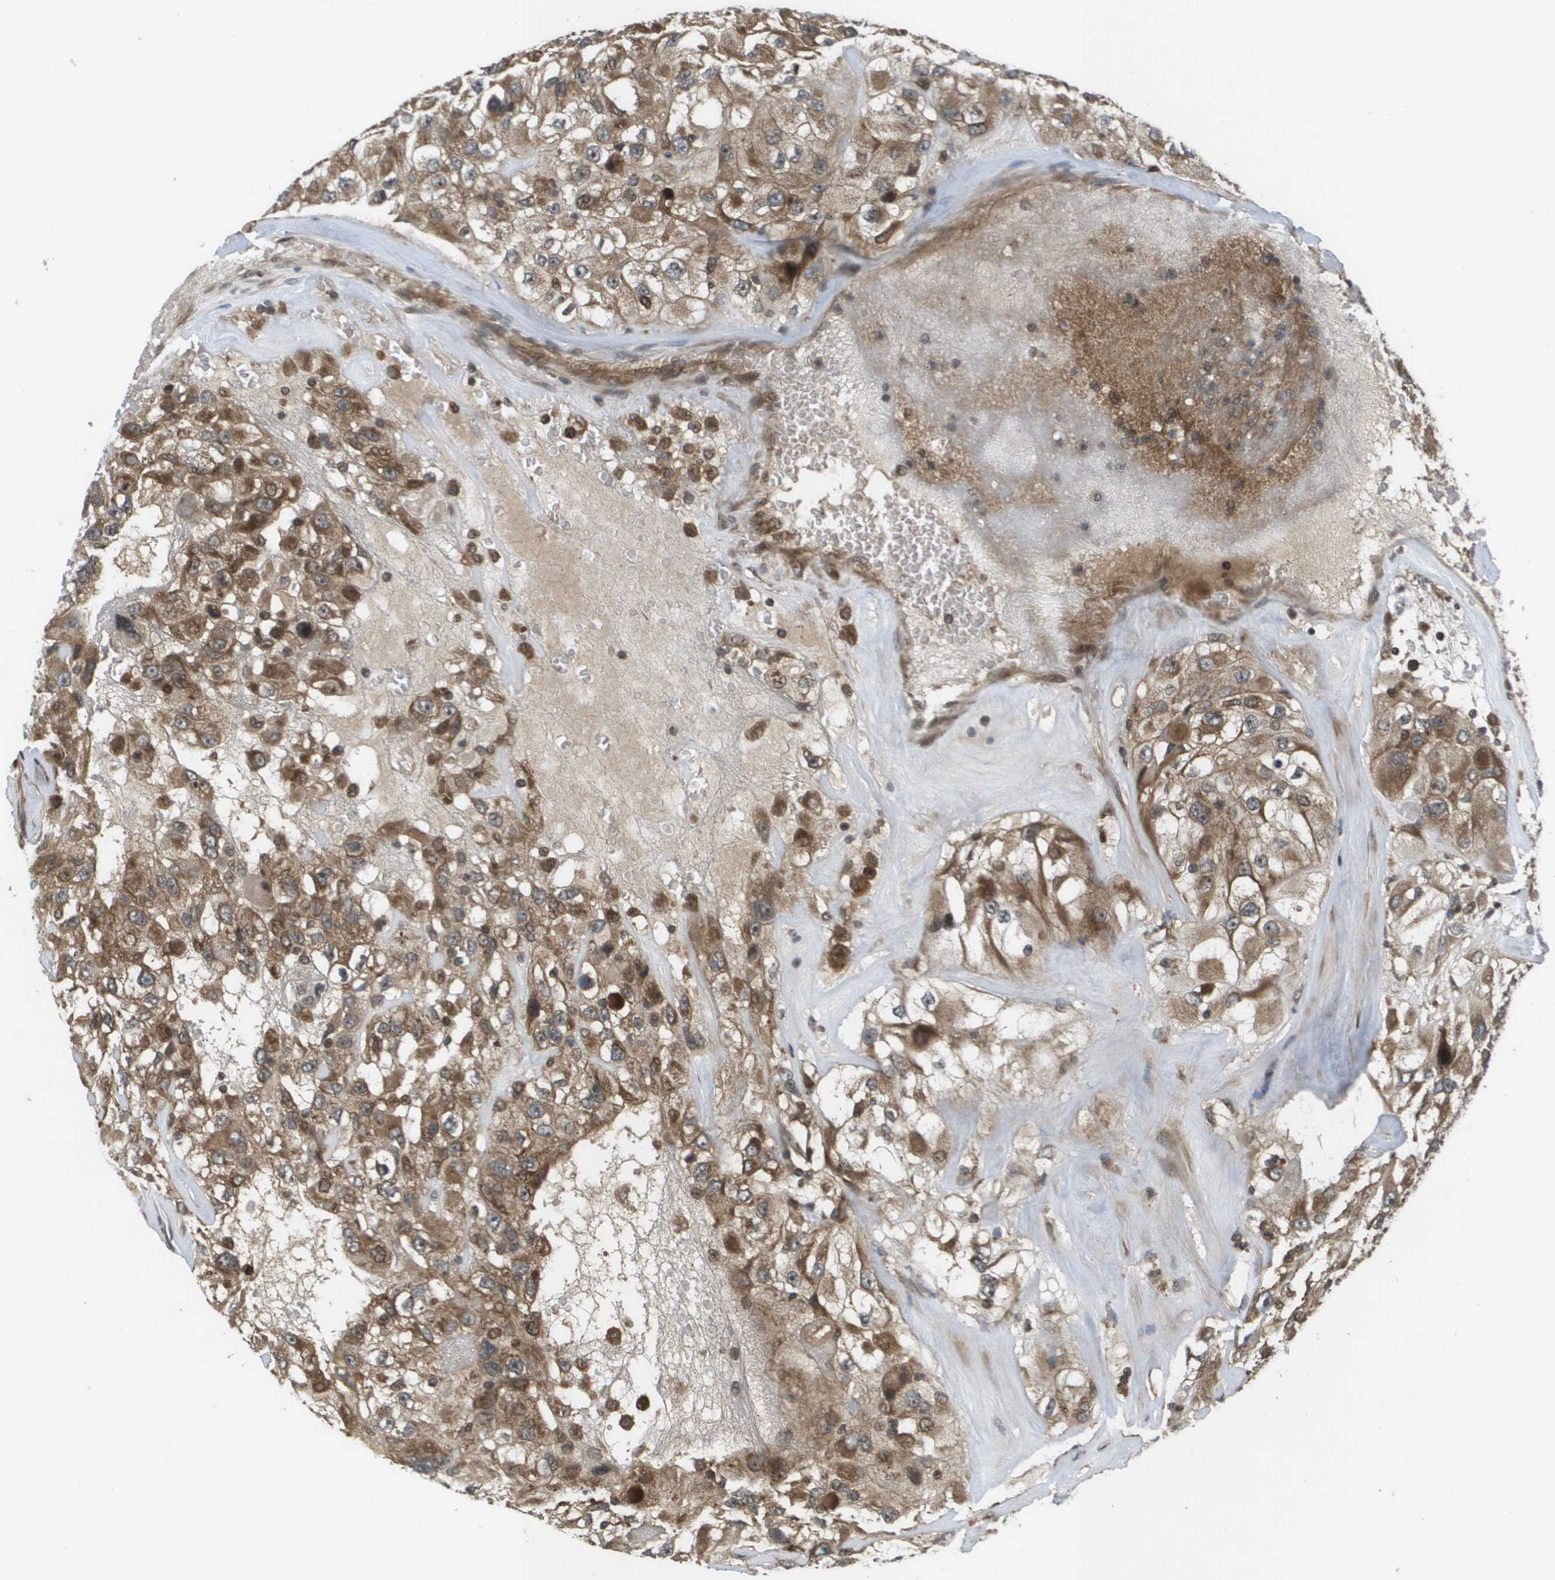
{"staining": {"intensity": "moderate", "quantity": ">75%", "location": "cytoplasmic/membranous"}, "tissue": "renal cancer", "cell_type": "Tumor cells", "image_type": "cancer", "snomed": [{"axis": "morphology", "description": "Adenocarcinoma, NOS"}, {"axis": "topography", "description": "Kidney"}], "caption": "Protein expression analysis of renal cancer exhibits moderate cytoplasmic/membranous expression in approximately >75% of tumor cells.", "gene": "KIF11", "patient": {"sex": "female", "age": 52}}